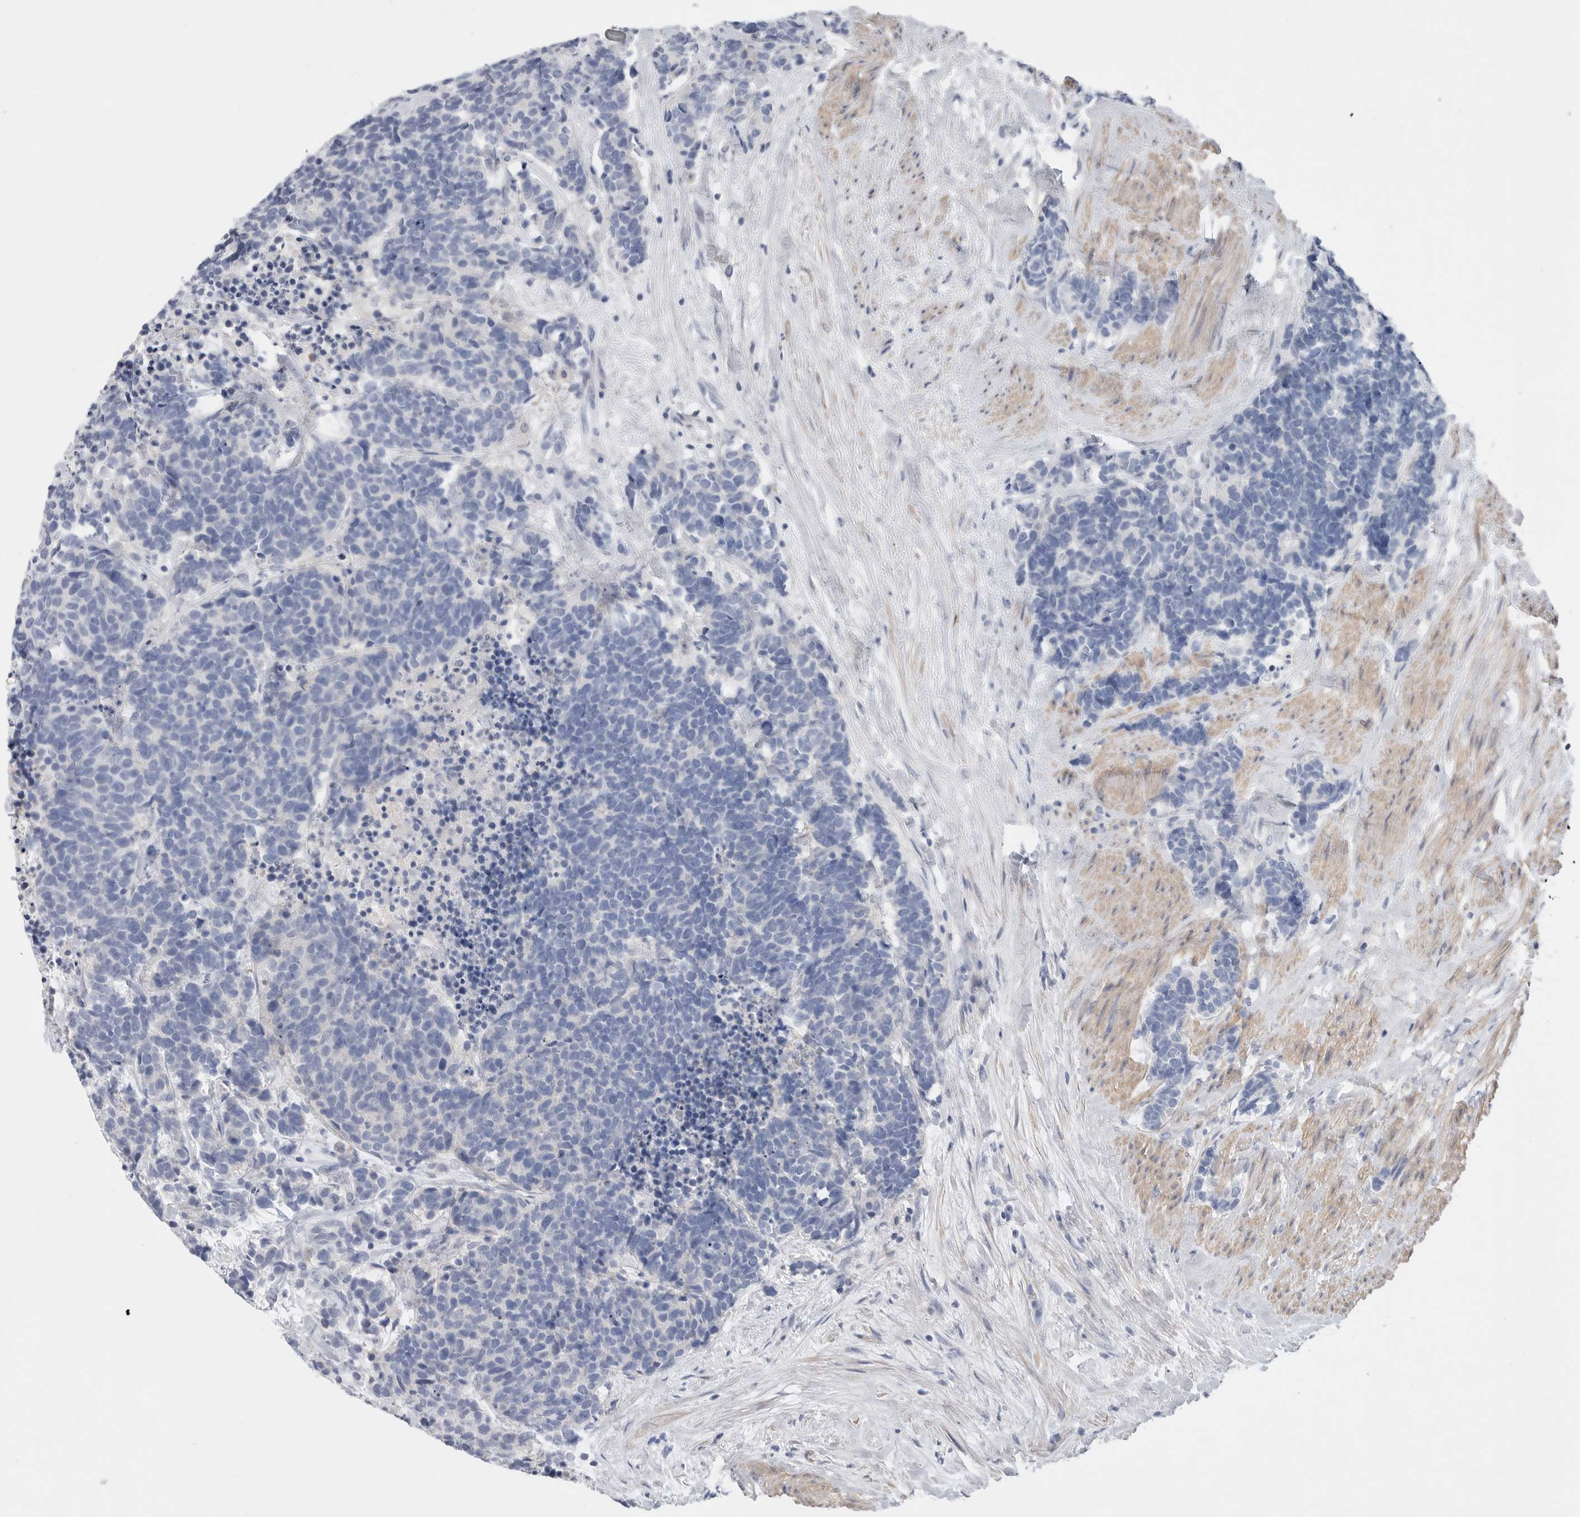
{"staining": {"intensity": "negative", "quantity": "none", "location": "none"}, "tissue": "carcinoid", "cell_type": "Tumor cells", "image_type": "cancer", "snomed": [{"axis": "morphology", "description": "Carcinoma, NOS"}, {"axis": "morphology", "description": "Carcinoid, malignant, NOS"}, {"axis": "topography", "description": "Urinary bladder"}], "caption": "Tumor cells show no significant protein expression in carcinoid (malignant).", "gene": "CAMK2B", "patient": {"sex": "male", "age": 57}}